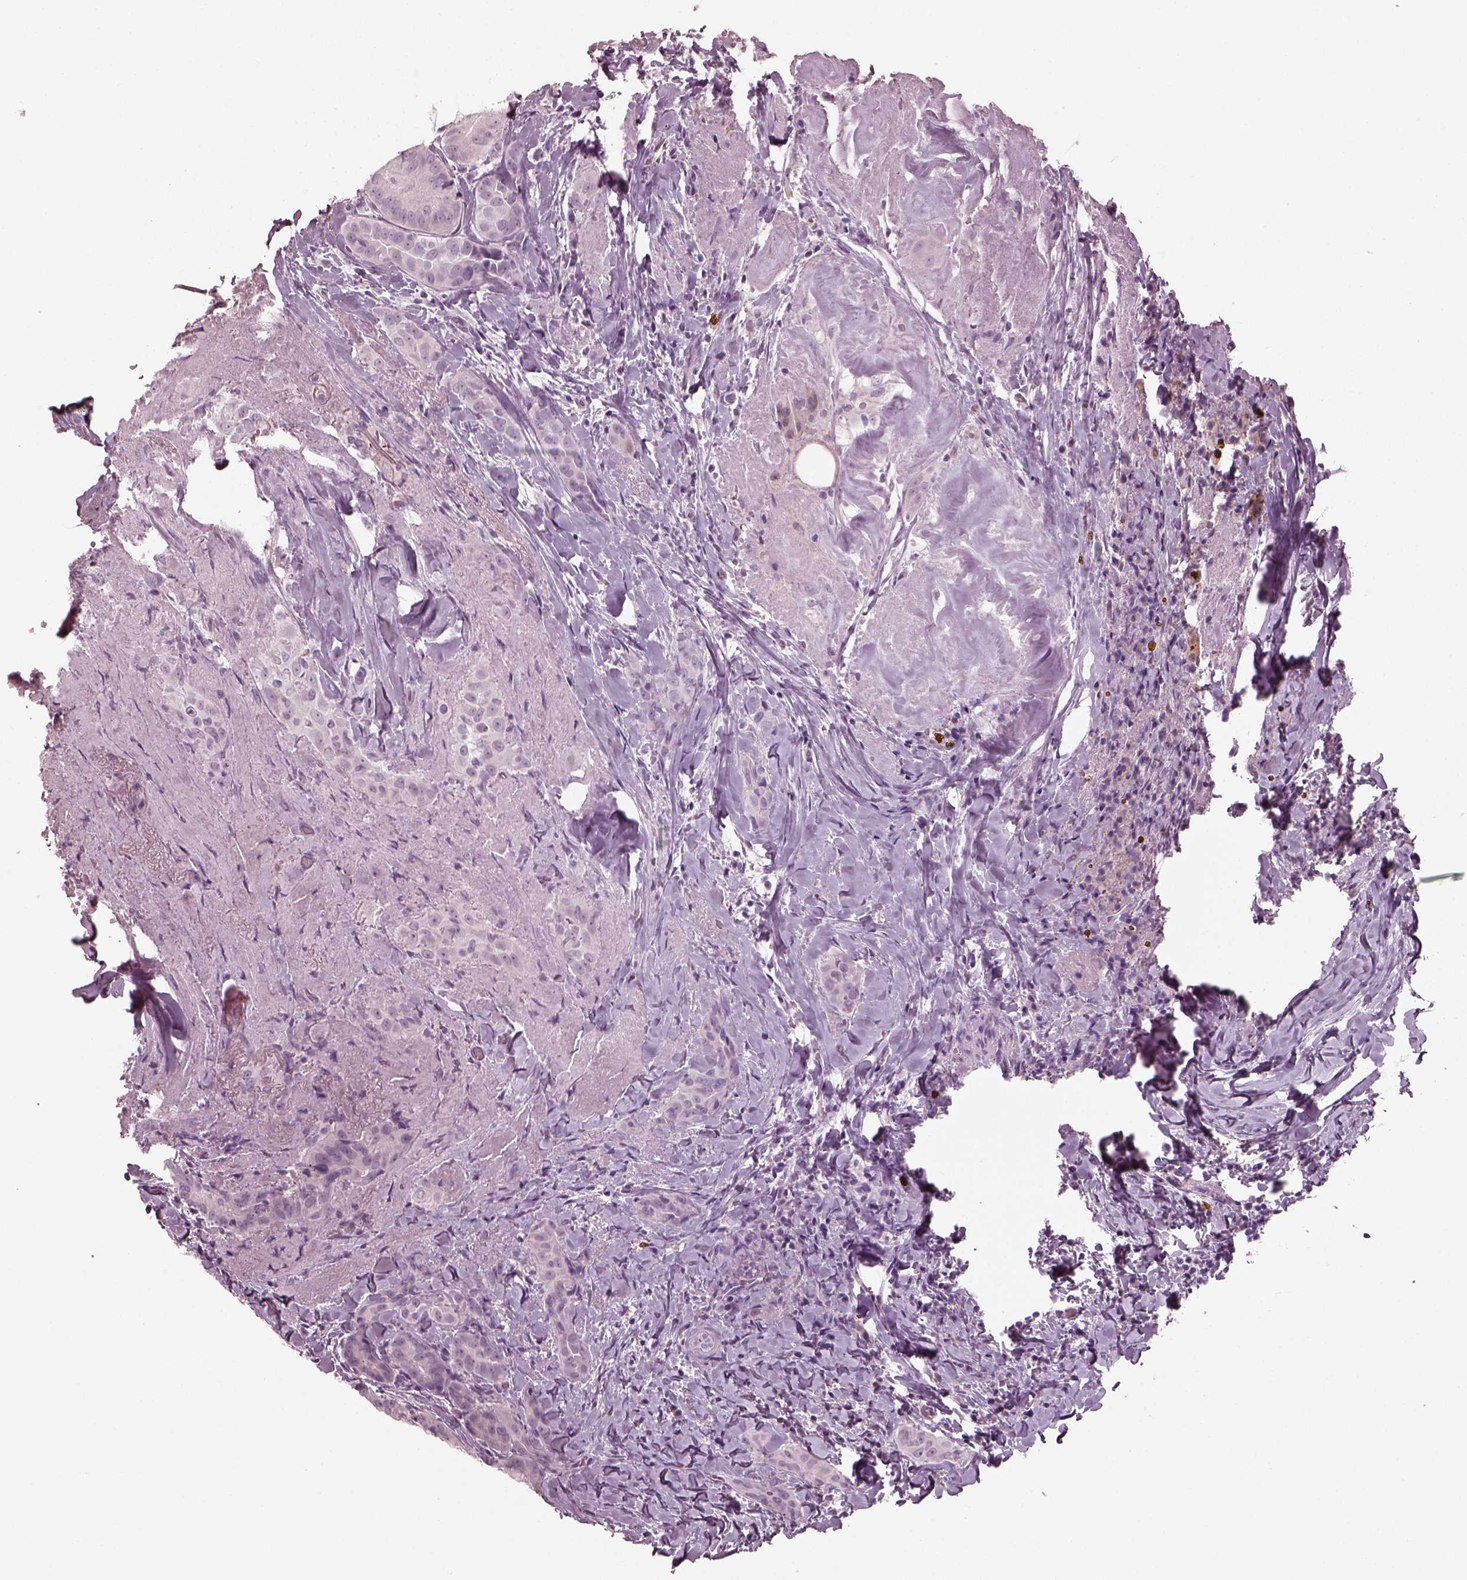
{"staining": {"intensity": "negative", "quantity": "none", "location": "none"}, "tissue": "thyroid cancer", "cell_type": "Tumor cells", "image_type": "cancer", "snomed": [{"axis": "morphology", "description": "Papillary adenocarcinoma, NOS"}, {"axis": "morphology", "description": "Papillary adenoma metastatic"}, {"axis": "topography", "description": "Thyroid gland"}], "caption": "The micrograph demonstrates no significant expression in tumor cells of papillary adenoma metastatic (thyroid). (DAB (3,3'-diaminobenzidine) IHC with hematoxylin counter stain).", "gene": "C2orf81", "patient": {"sex": "female", "age": 50}}